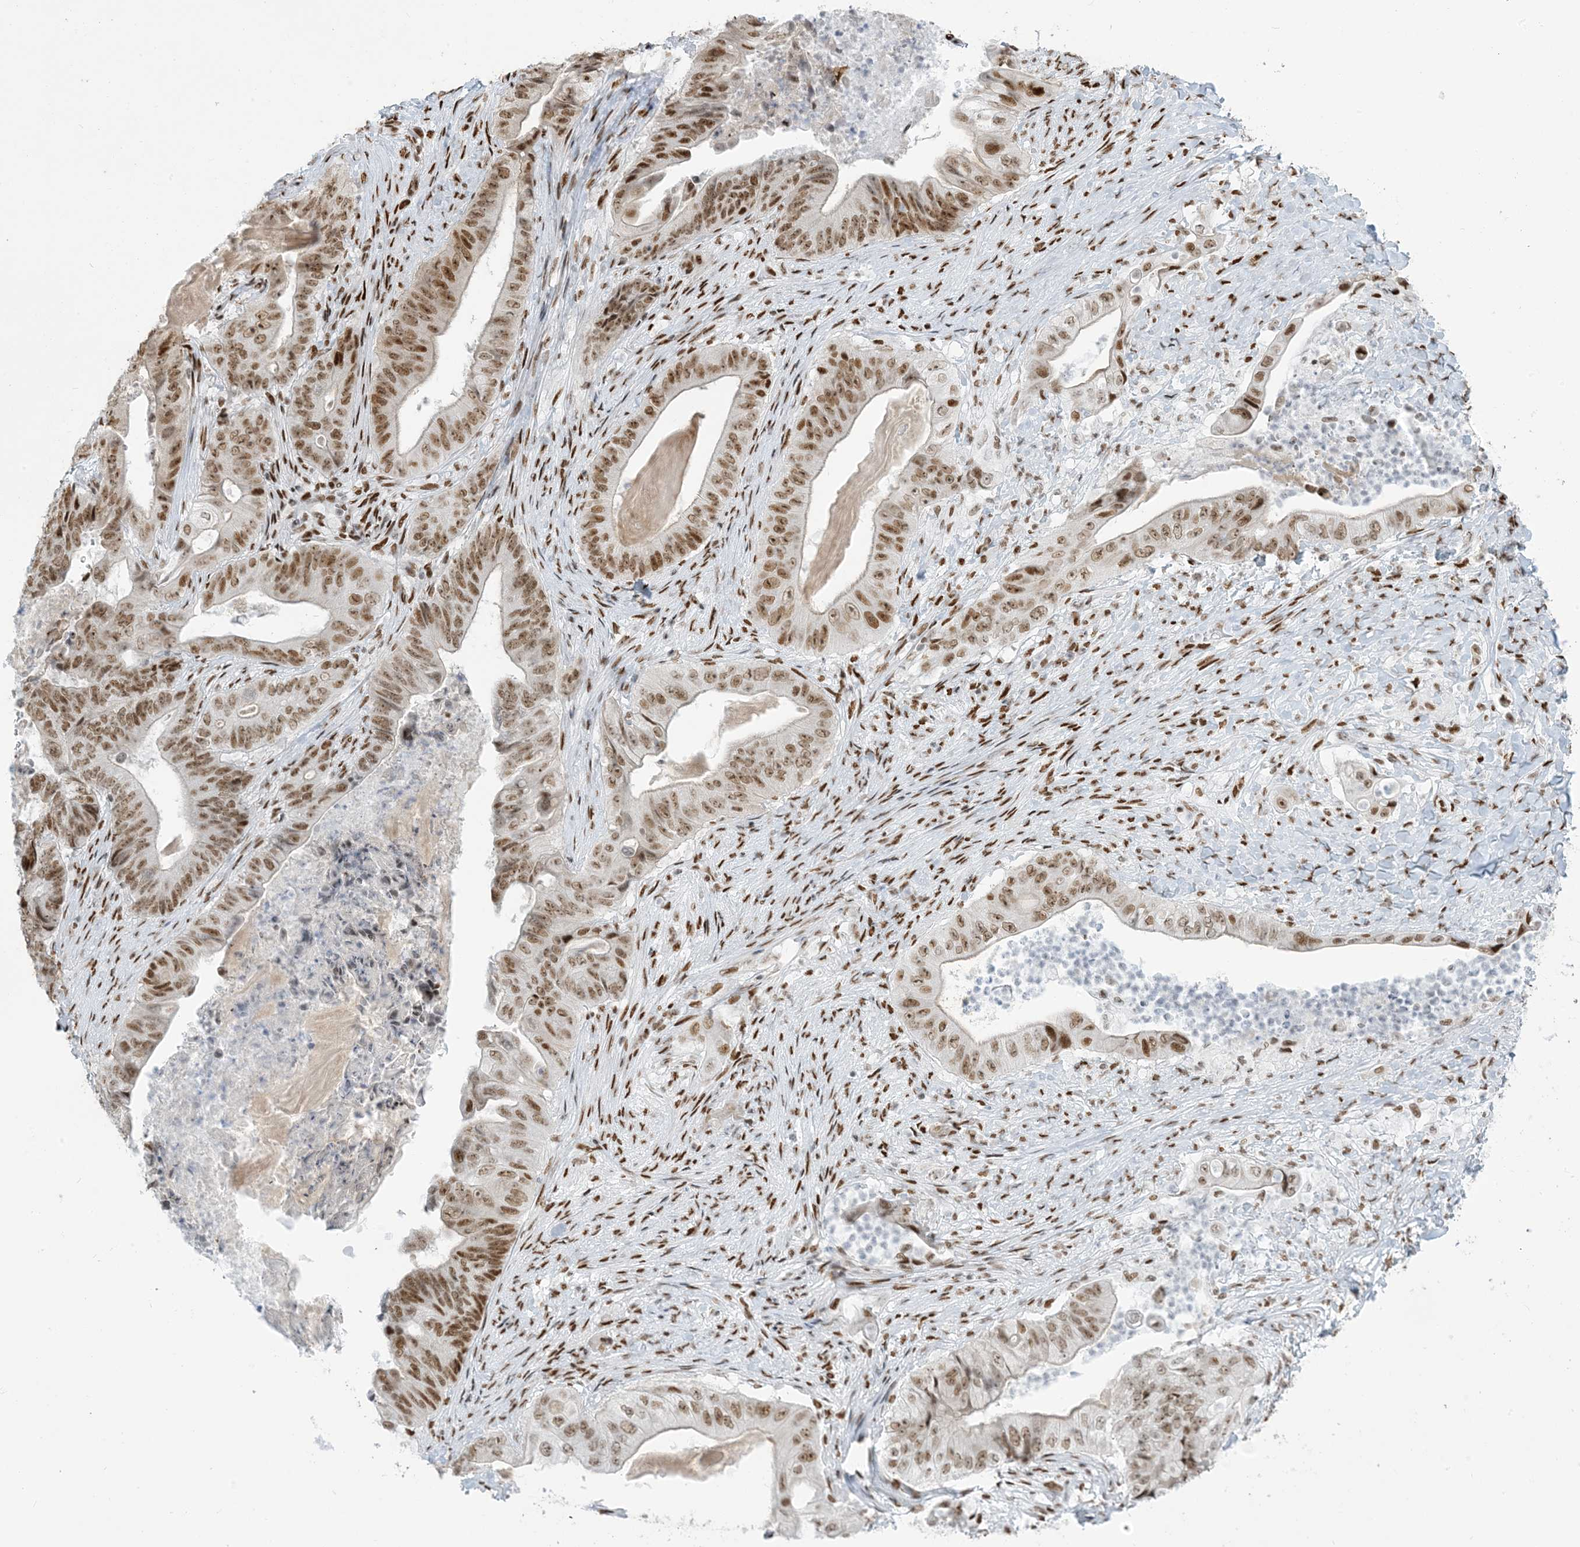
{"staining": {"intensity": "moderate", "quantity": ">75%", "location": "nuclear"}, "tissue": "stomach cancer", "cell_type": "Tumor cells", "image_type": "cancer", "snomed": [{"axis": "morphology", "description": "Adenocarcinoma, NOS"}, {"axis": "topography", "description": "Stomach"}], "caption": "Human stomach cancer (adenocarcinoma) stained for a protein (brown) exhibits moderate nuclear positive positivity in approximately >75% of tumor cells.", "gene": "STAG1", "patient": {"sex": "female", "age": 73}}